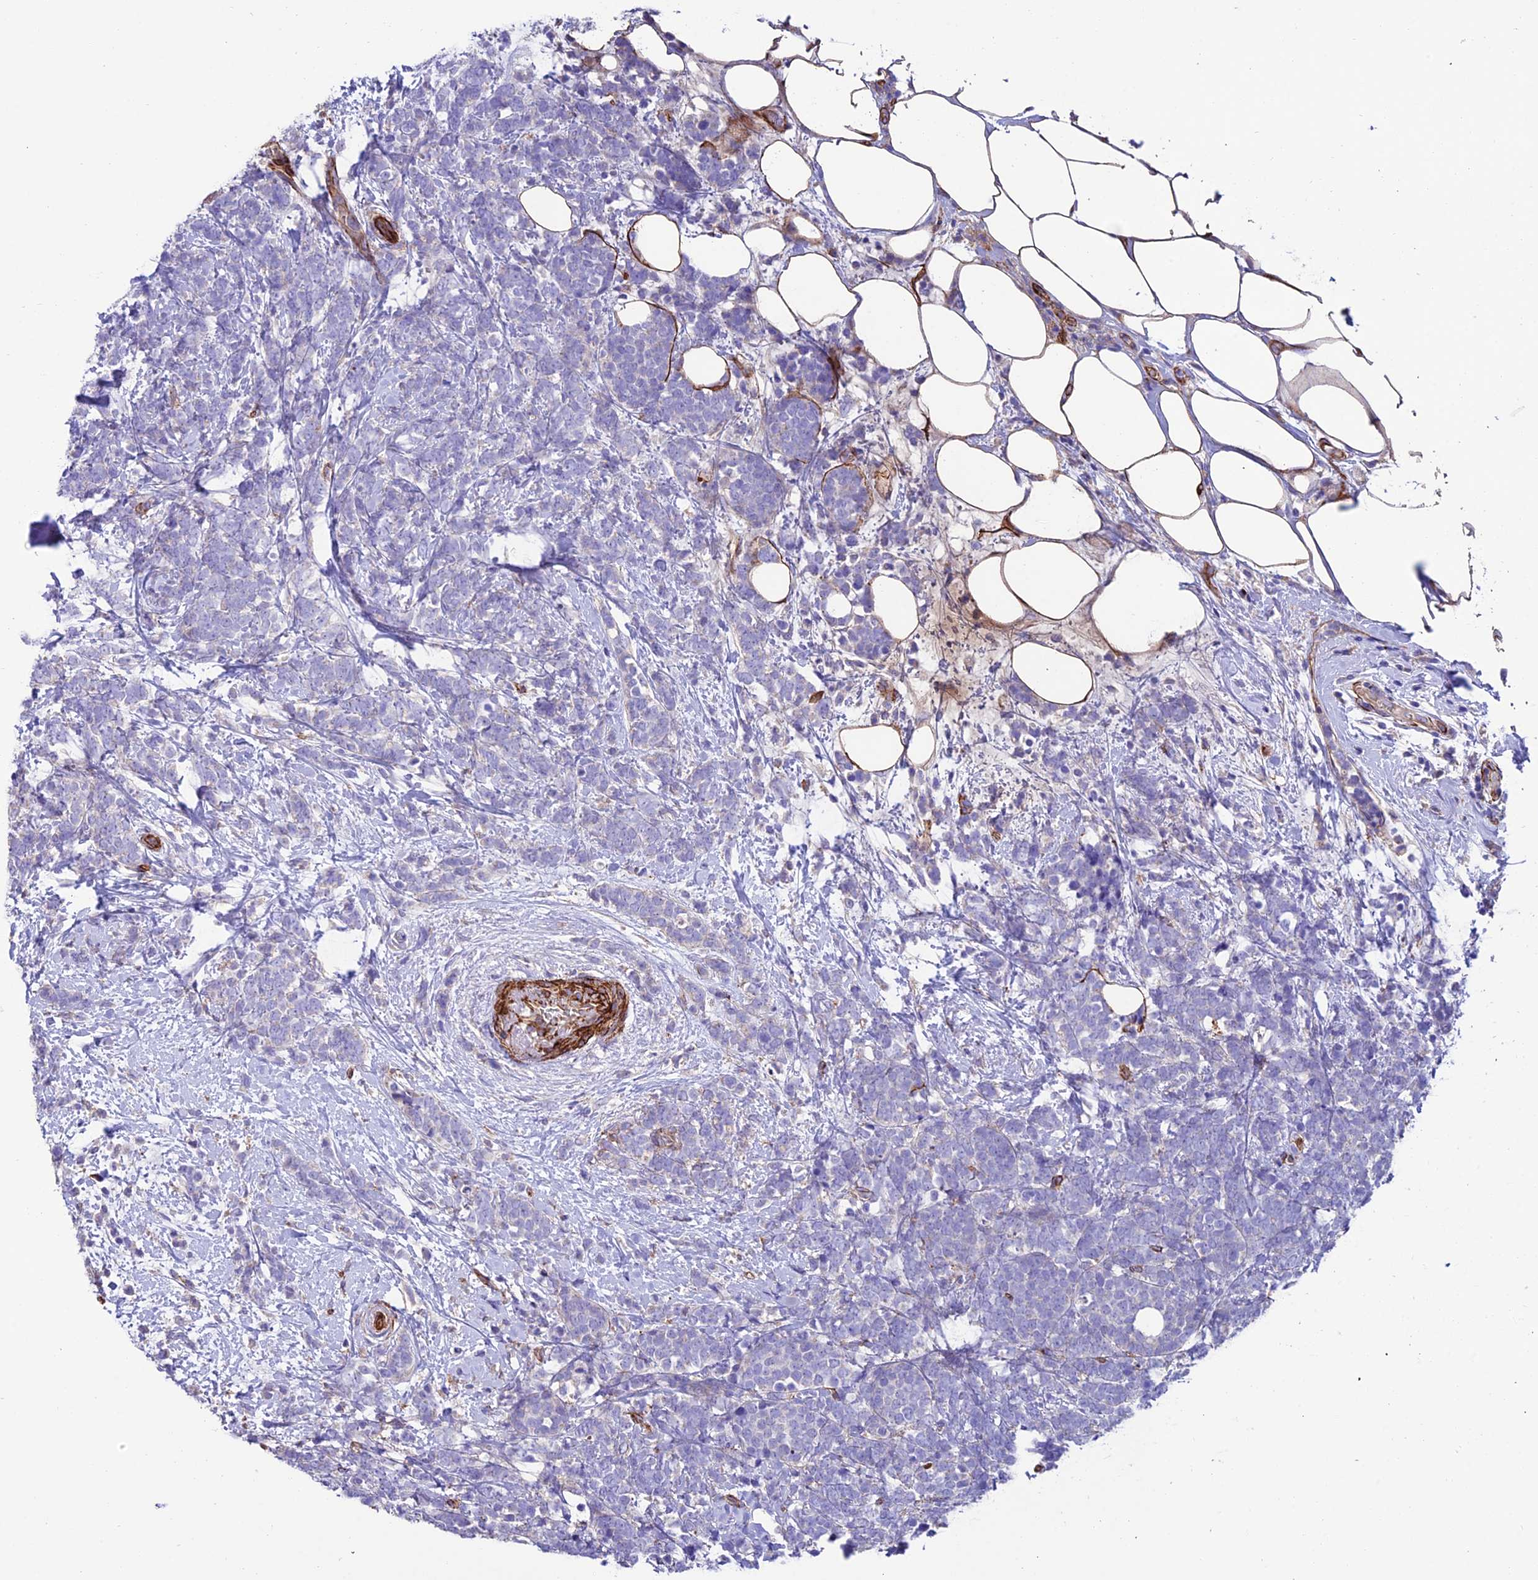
{"staining": {"intensity": "negative", "quantity": "none", "location": "none"}, "tissue": "breast cancer", "cell_type": "Tumor cells", "image_type": "cancer", "snomed": [{"axis": "morphology", "description": "Lobular carcinoma"}, {"axis": "topography", "description": "Breast"}], "caption": "High power microscopy histopathology image of an IHC histopathology image of lobular carcinoma (breast), revealing no significant positivity in tumor cells. (DAB immunohistochemistry, high magnification).", "gene": "REX1BD", "patient": {"sex": "female", "age": 58}}